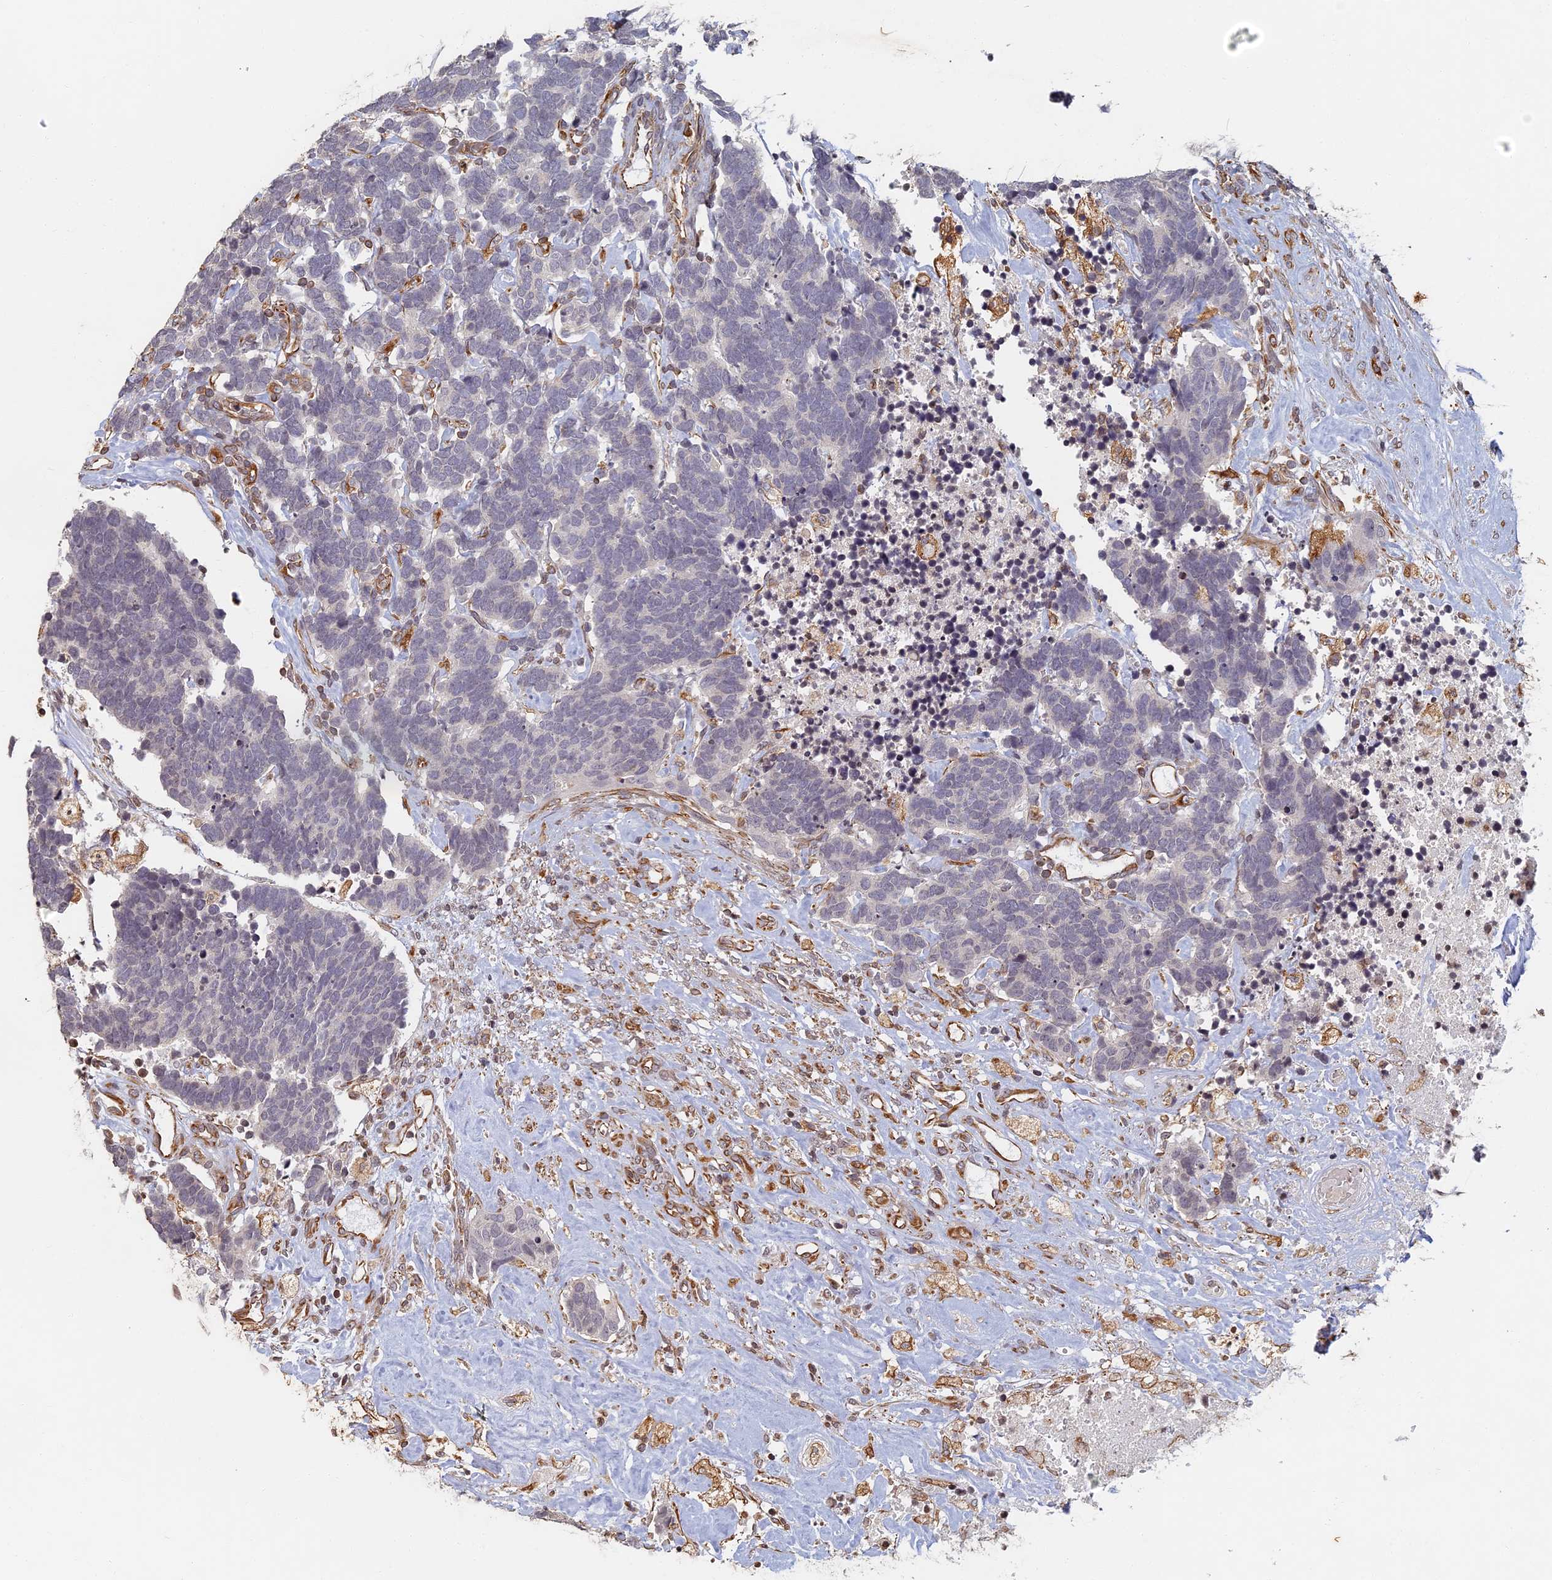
{"staining": {"intensity": "negative", "quantity": "none", "location": "none"}, "tissue": "carcinoid", "cell_type": "Tumor cells", "image_type": "cancer", "snomed": [{"axis": "morphology", "description": "Carcinoma, NOS"}, {"axis": "morphology", "description": "Carcinoid, malignant, NOS"}, {"axis": "topography", "description": "Urinary bladder"}], "caption": "Protein analysis of carcinoid displays no significant positivity in tumor cells.", "gene": "ABCB10", "patient": {"sex": "male", "age": 57}}